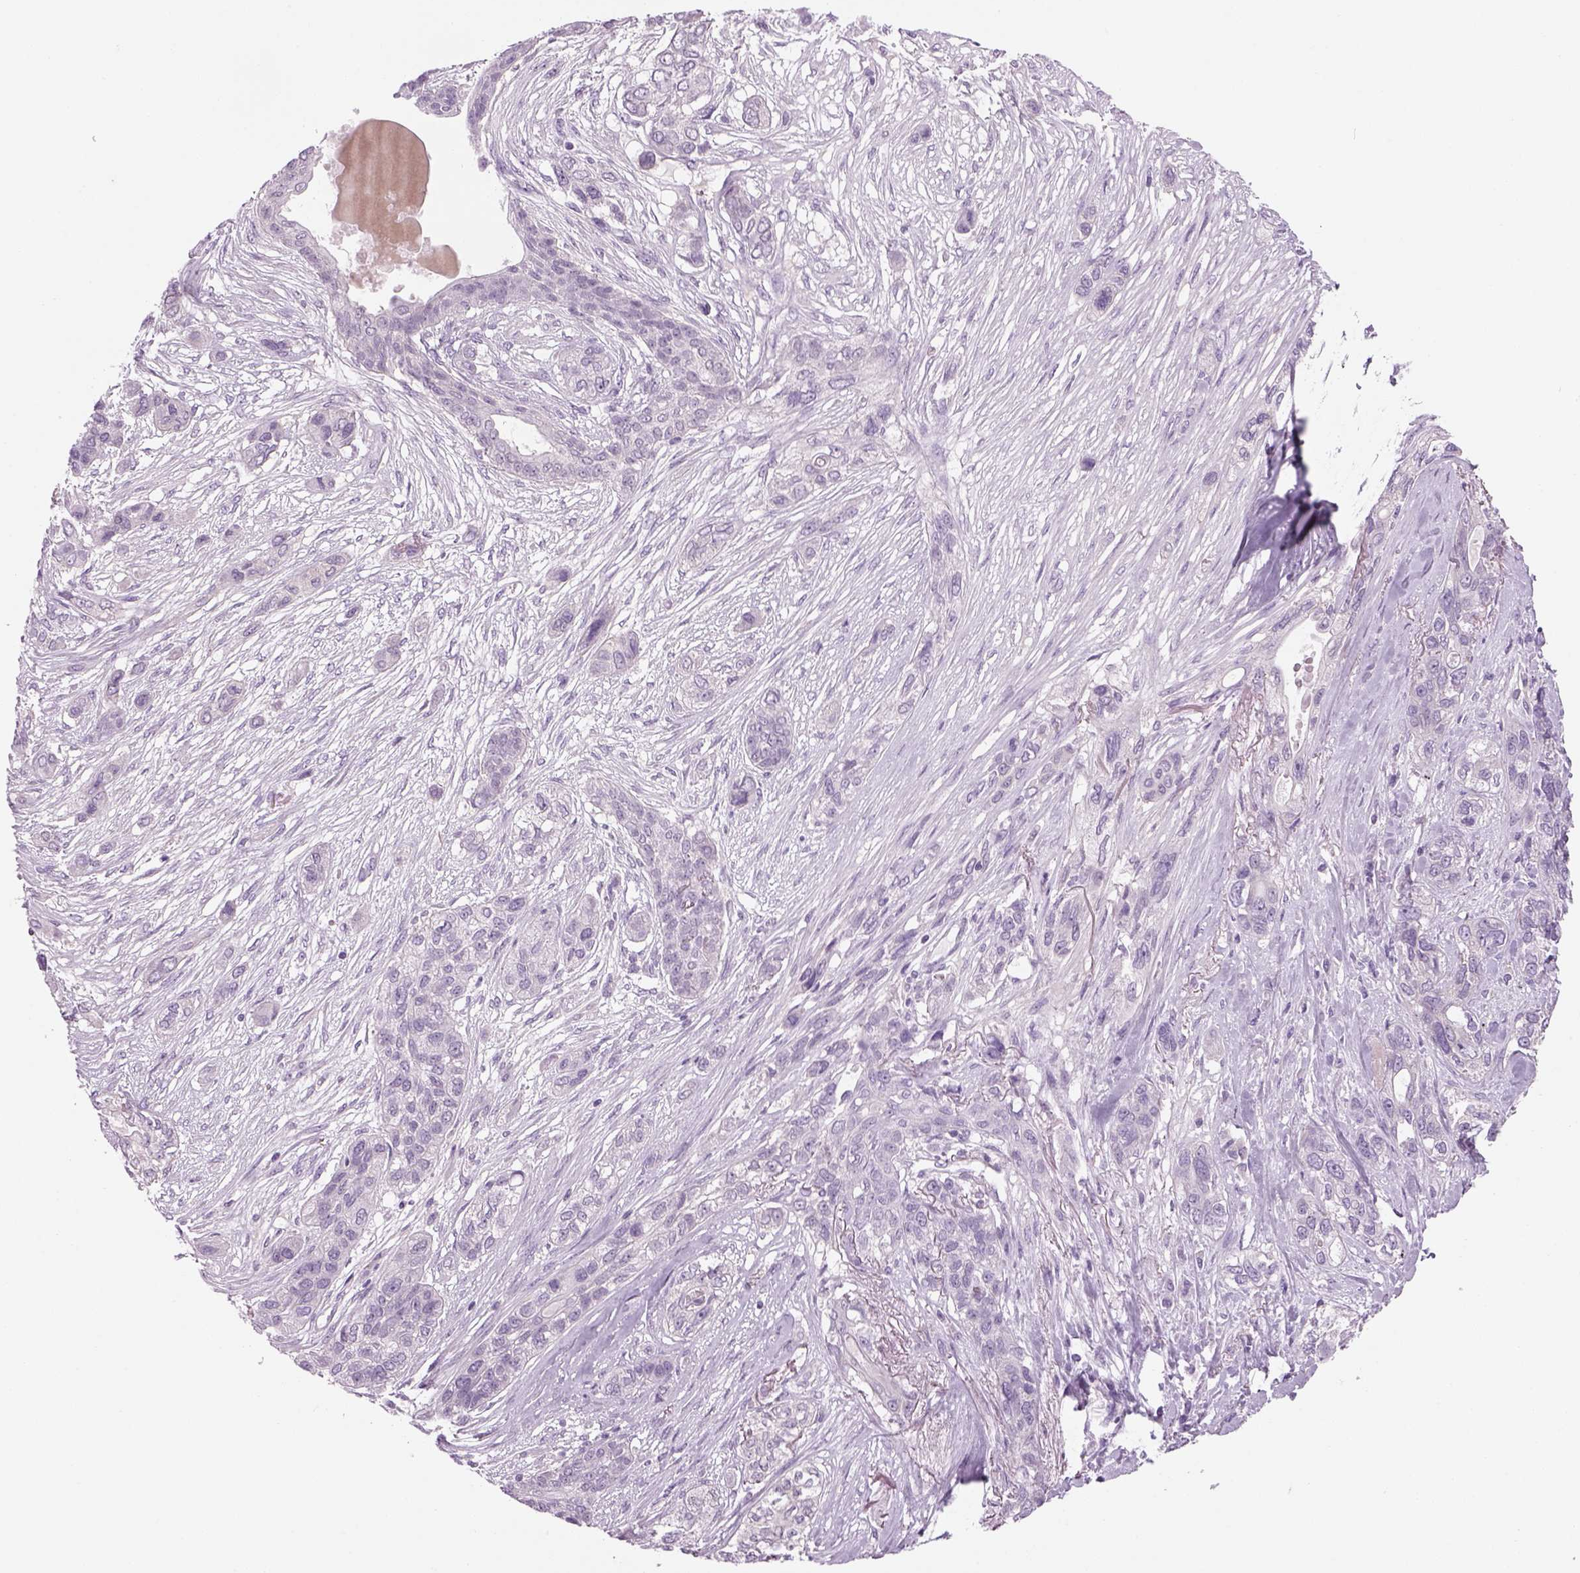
{"staining": {"intensity": "negative", "quantity": "none", "location": "none"}, "tissue": "lung cancer", "cell_type": "Tumor cells", "image_type": "cancer", "snomed": [{"axis": "morphology", "description": "Squamous cell carcinoma, NOS"}, {"axis": "topography", "description": "Lung"}], "caption": "The photomicrograph reveals no staining of tumor cells in lung cancer. The staining is performed using DAB brown chromogen with nuclei counter-stained in using hematoxylin.", "gene": "MDH1B", "patient": {"sex": "female", "age": 70}}